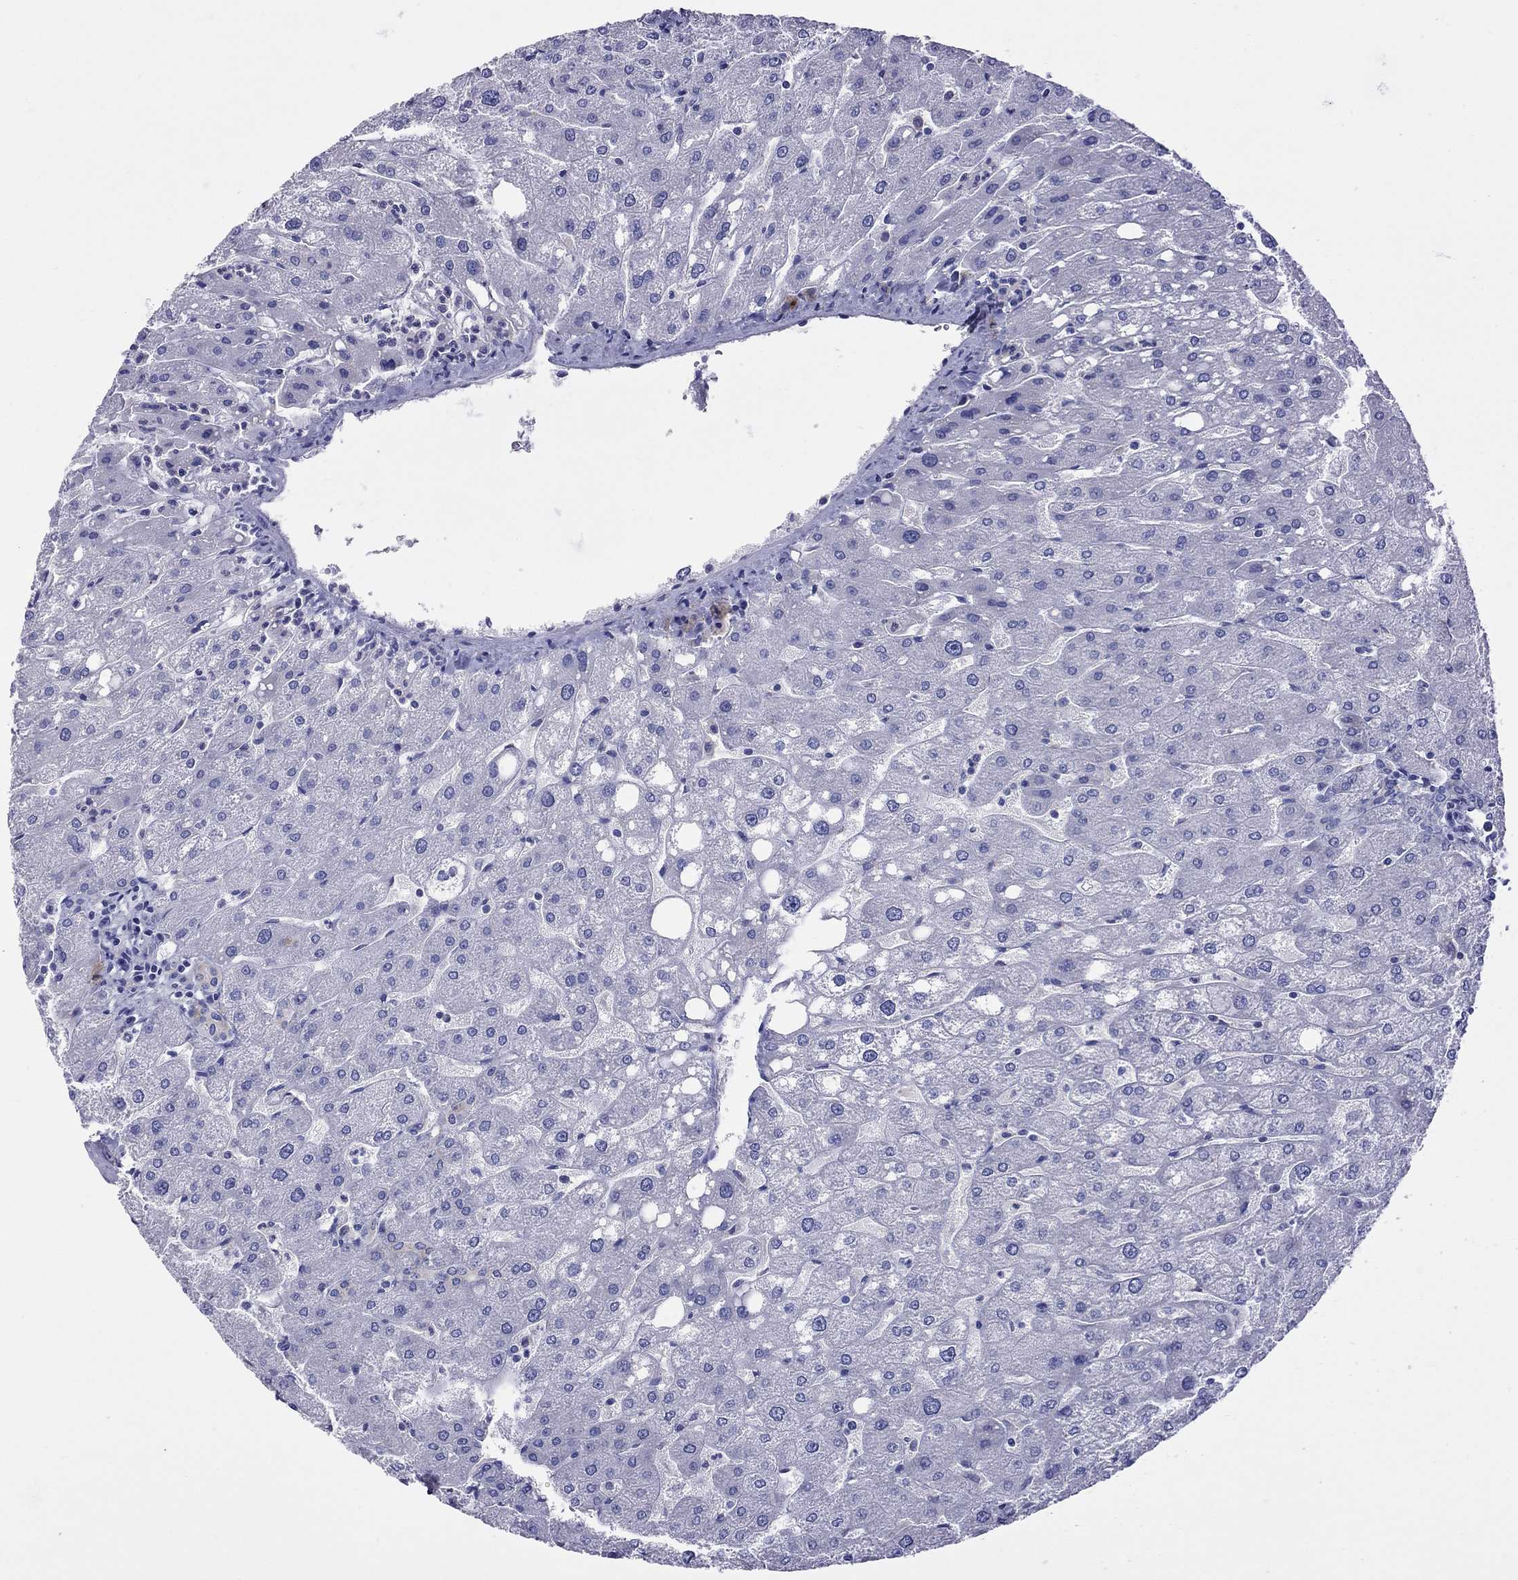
{"staining": {"intensity": "negative", "quantity": "none", "location": "none"}, "tissue": "liver", "cell_type": "Cholangiocytes", "image_type": "normal", "snomed": [{"axis": "morphology", "description": "Normal tissue, NOS"}, {"axis": "topography", "description": "Liver"}], "caption": "Immunohistochemistry (IHC) micrograph of unremarkable liver stained for a protein (brown), which exhibits no staining in cholangiocytes.", "gene": "ALOX15B", "patient": {"sex": "male", "age": 67}}